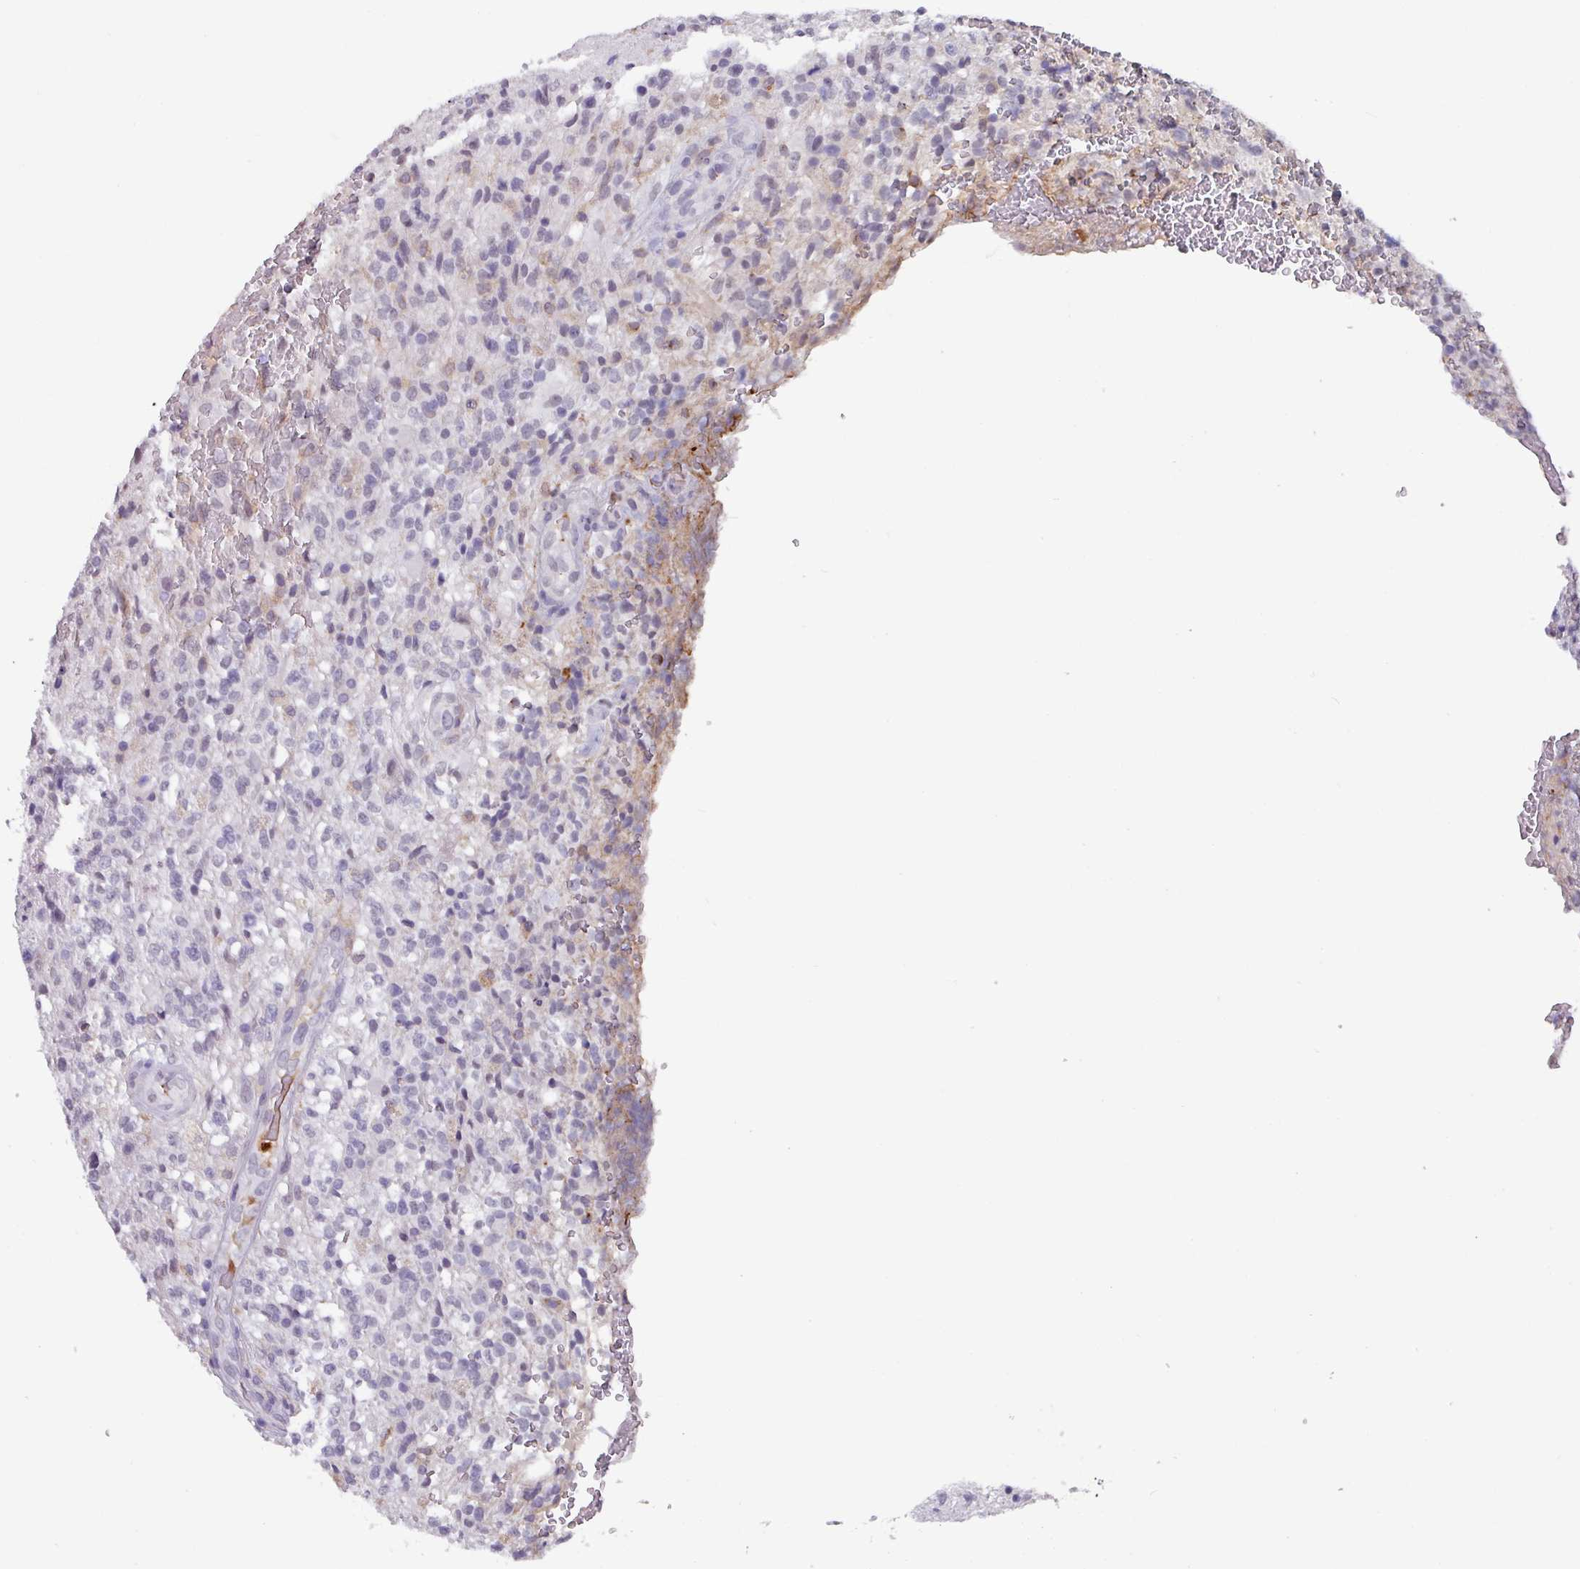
{"staining": {"intensity": "negative", "quantity": "none", "location": "none"}, "tissue": "glioma", "cell_type": "Tumor cells", "image_type": "cancer", "snomed": [{"axis": "morphology", "description": "Glioma, malignant, High grade"}, {"axis": "topography", "description": "Brain"}], "caption": "Immunohistochemistry micrograph of human malignant glioma (high-grade) stained for a protein (brown), which shows no expression in tumor cells.", "gene": "C1QB", "patient": {"sex": "male", "age": 56}}